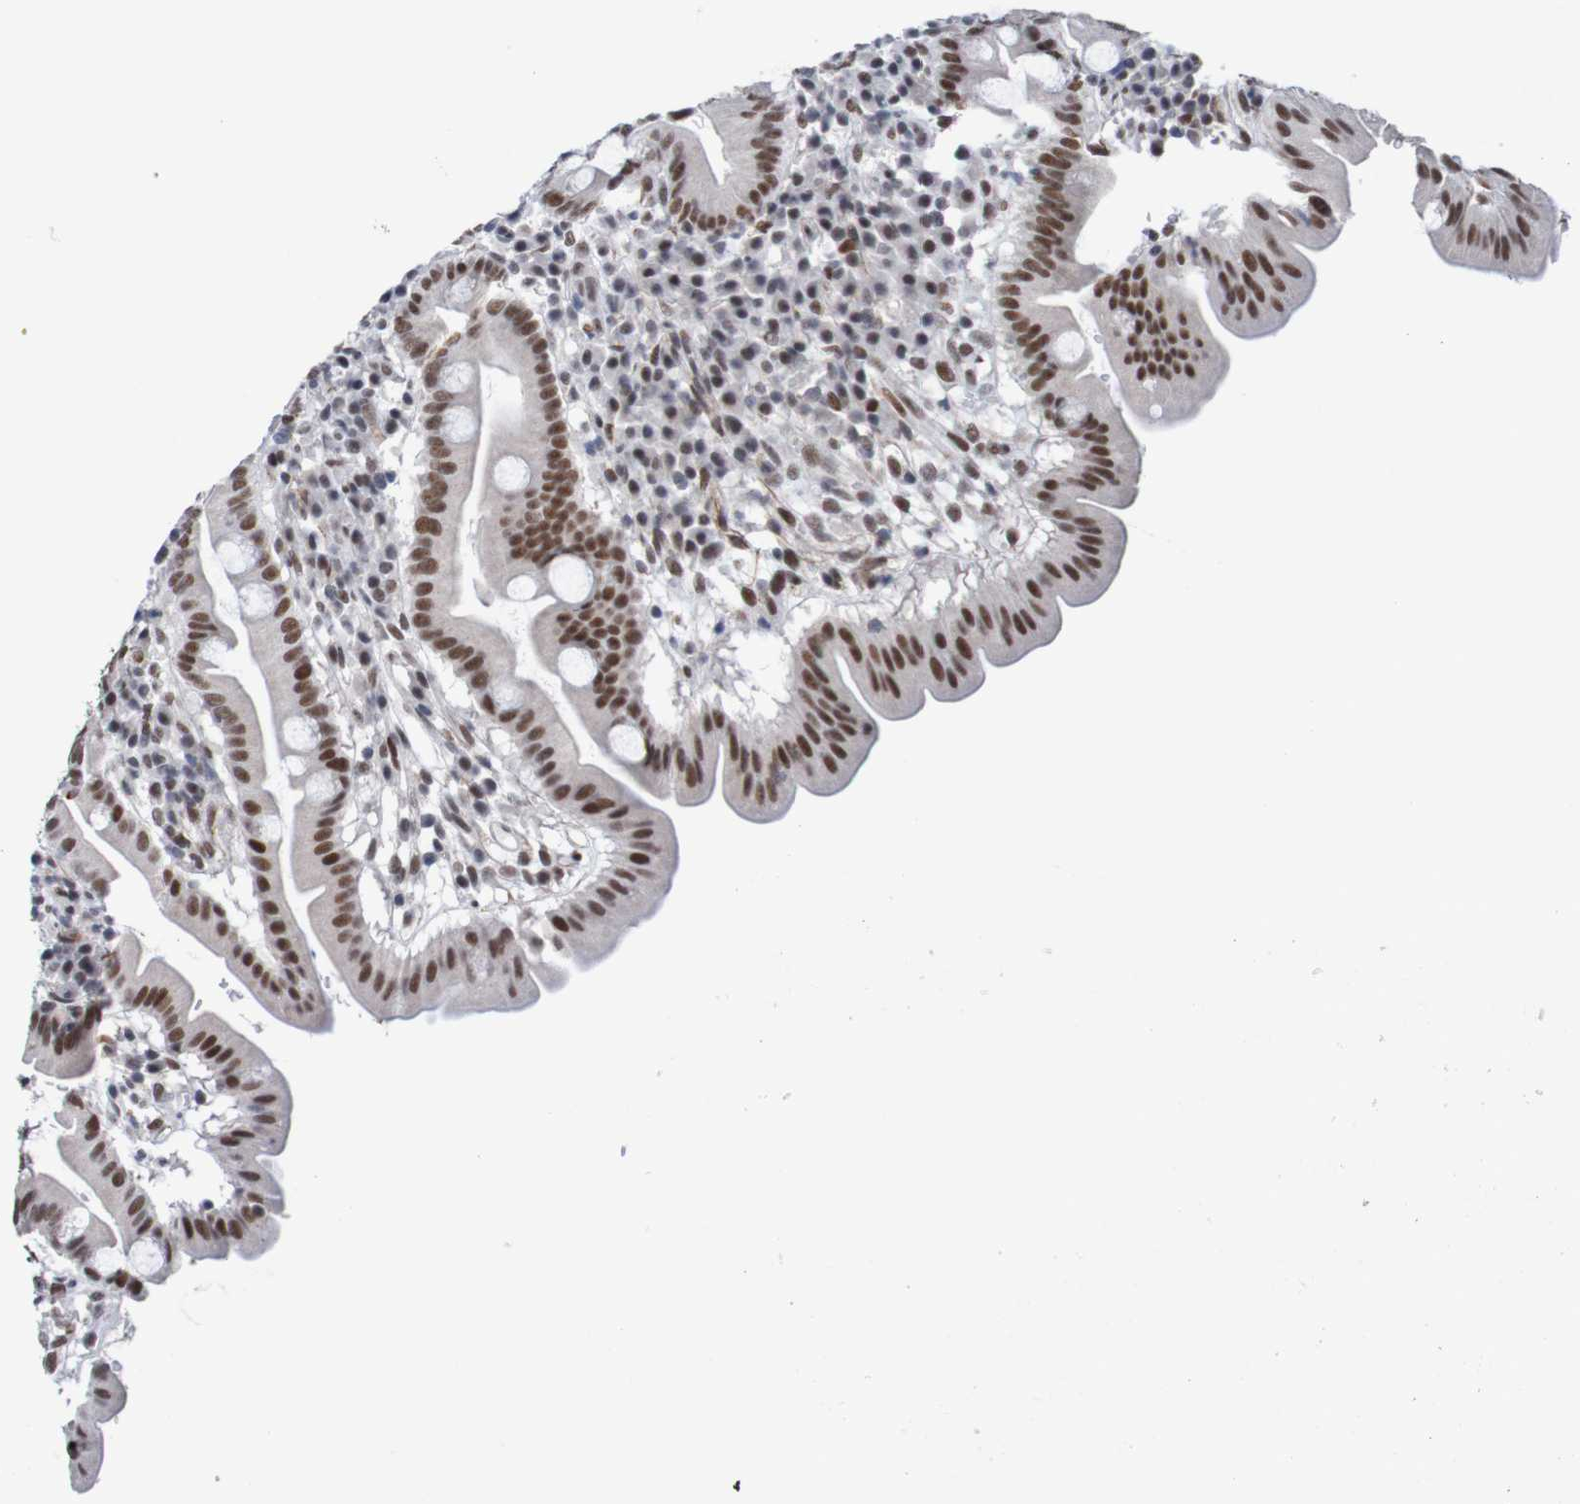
{"staining": {"intensity": "strong", "quantity": ">75%", "location": "nuclear"}, "tissue": "duodenum", "cell_type": "Glandular cells", "image_type": "normal", "snomed": [{"axis": "morphology", "description": "Normal tissue, NOS"}, {"axis": "topography", "description": "Duodenum"}], "caption": "The image demonstrates immunohistochemical staining of normal duodenum. There is strong nuclear staining is identified in approximately >75% of glandular cells.", "gene": "CDC5L", "patient": {"sex": "male", "age": 50}}